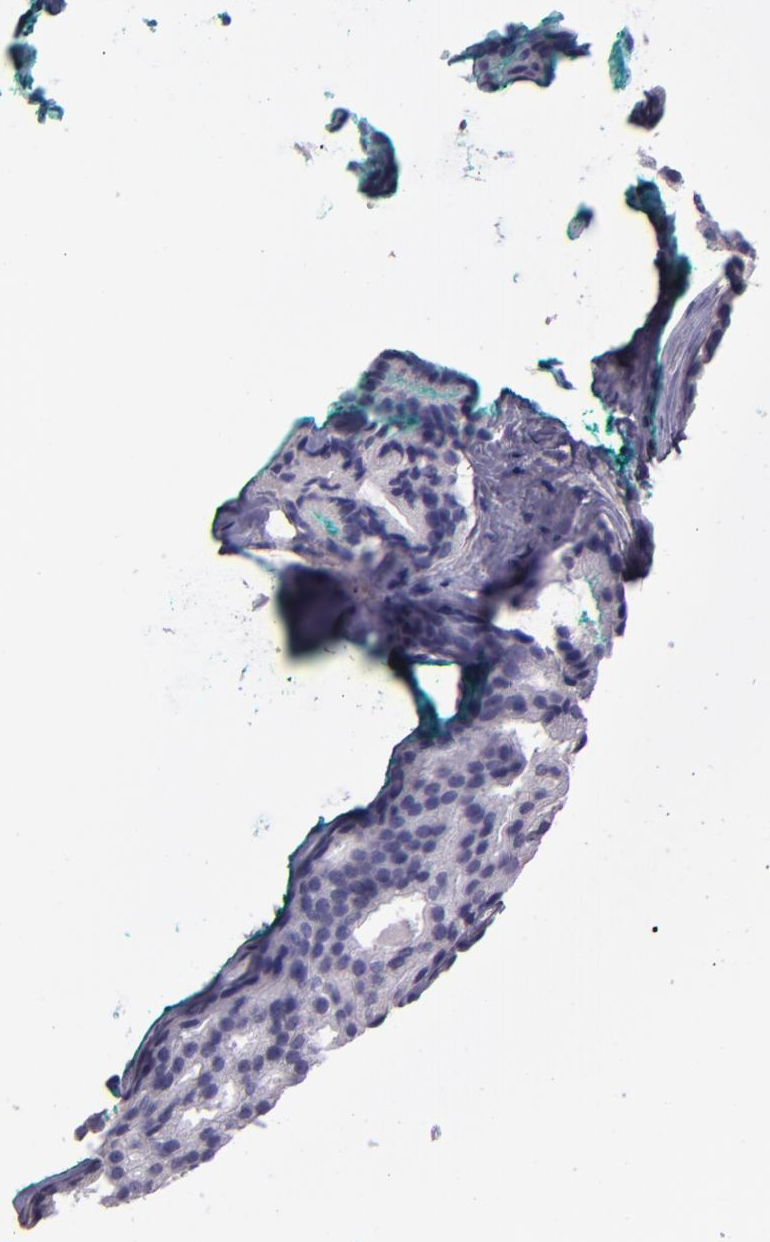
{"staining": {"intensity": "weak", "quantity": "<25%", "location": "cytoplasmic/membranous"}, "tissue": "prostate cancer", "cell_type": "Tumor cells", "image_type": "cancer", "snomed": [{"axis": "morphology", "description": "Adenocarcinoma, High grade"}, {"axis": "topography", "description": "Prostate"}], "caption": "A high-resolution photomicrograph shows immunohistochemistry staining of prostate high-grade adenocarcinoma, which displays no significant positivity in tumor cells. Brightfield microscopy of immunohistochemistry (IHC) stained with DAB (3,3'-diaminobenzidine) (brown) and hematoxylin (blue), captured at high magnification.", "gene": "PAPPA", "patient": {"sex": "male", "age": 64}}